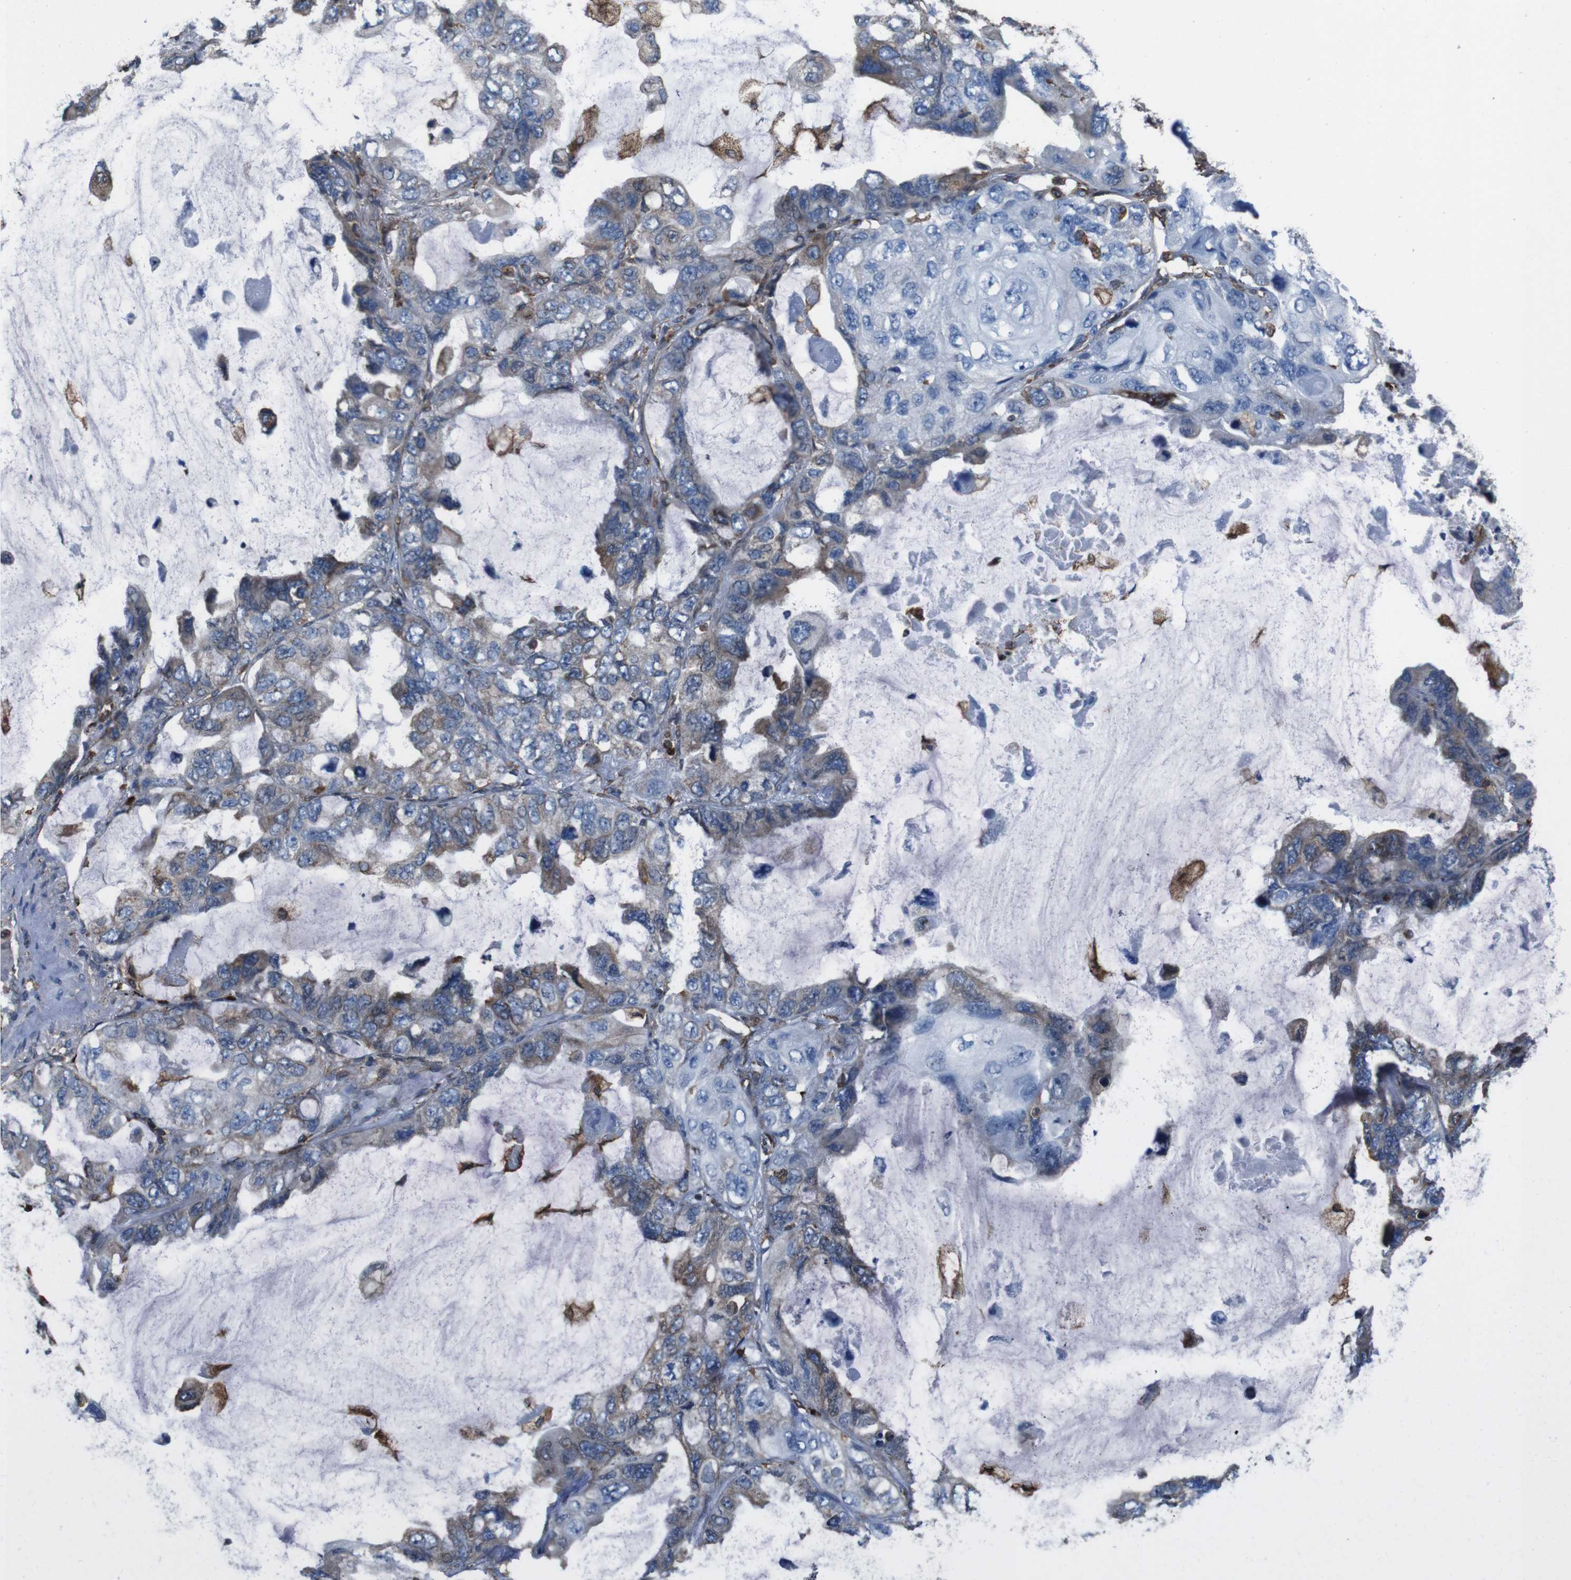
{"staining": {"intensity": "moderate", "quantity": "25%-75%", "location": "cytoplasmic/membranous"}, "tissue": "lung cancer", "cell_type": "Tumor cells", "image_type": "cancer", "snomed": [{"axis": "morphology", "description": "Squamous cell carcinoma, NOS"}, {"axis": "topography", "description": "Lung"}], "caption": "A medium amount of moderate cytoplasmic/membranous expression is present in about 25%-75% of tumor cells in squamous cell carcinoma (lung) tissue. The staining was performed using DAB to visualize the protein expression in brown, while the nuclei were stained in blue with hematoxylin (Magnification: 20x).", "gene": "APMAP", "patient": {"sex": "female", "age": 73}}